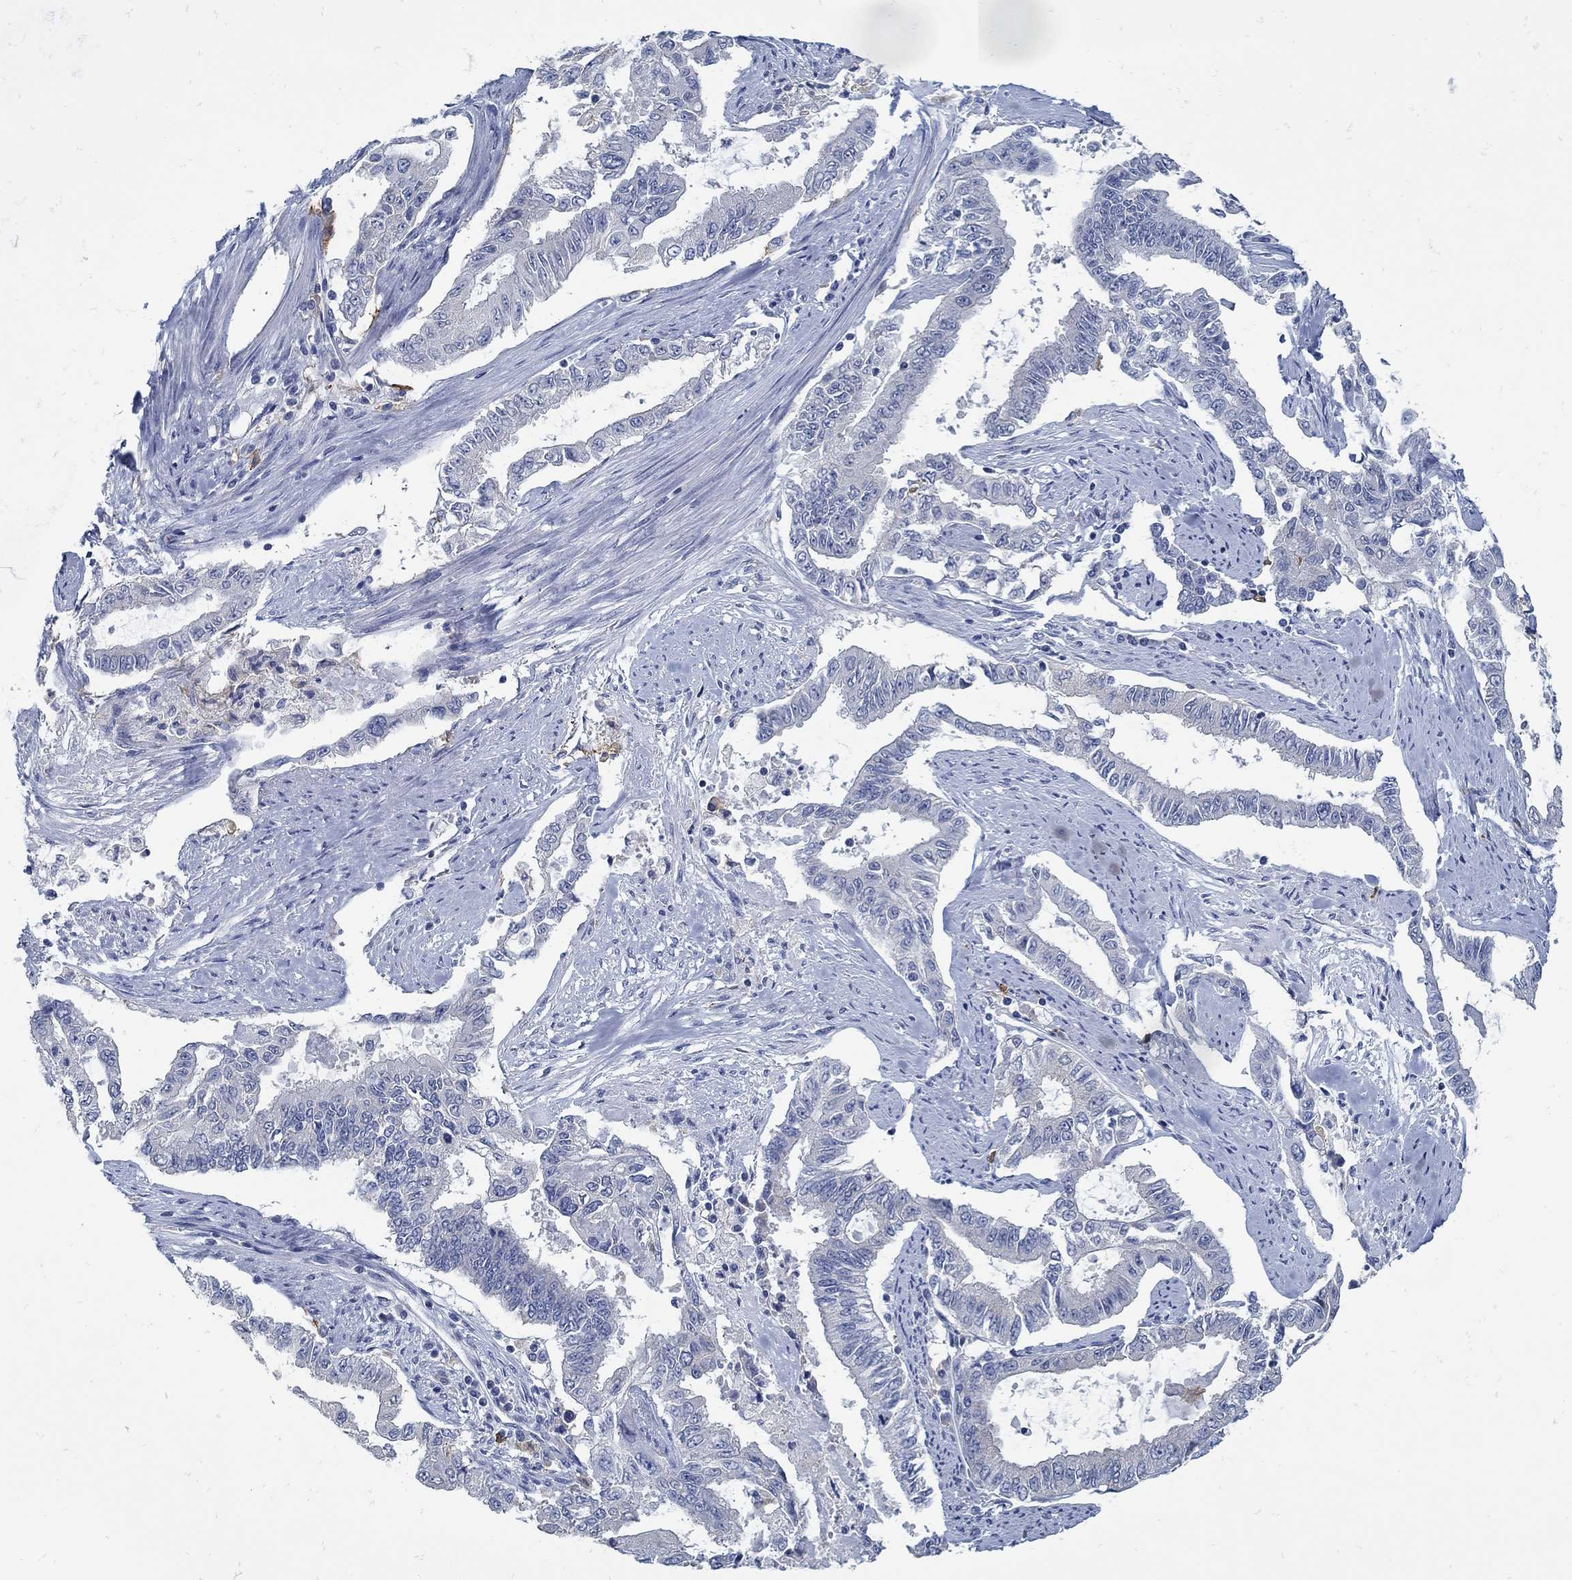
{"staining": {"intensity": "negative", "quantity": "none", "location": "none"}, "tissue": "endometrial cancer", "cell_type": "Tumor cells", "image_type": "cancer", "snomed": [{"axis": "morphology", "description": "Adenocarcinoma, NOS"}, {"axis": "topography", "description": "Uterus"}], "caption": "Tumor cells show no significant protein positivity in endometrial cancer (adenocarcinoma).", "gene": "ZFAND4", "patient": {"sex": "female", "age": 59}}